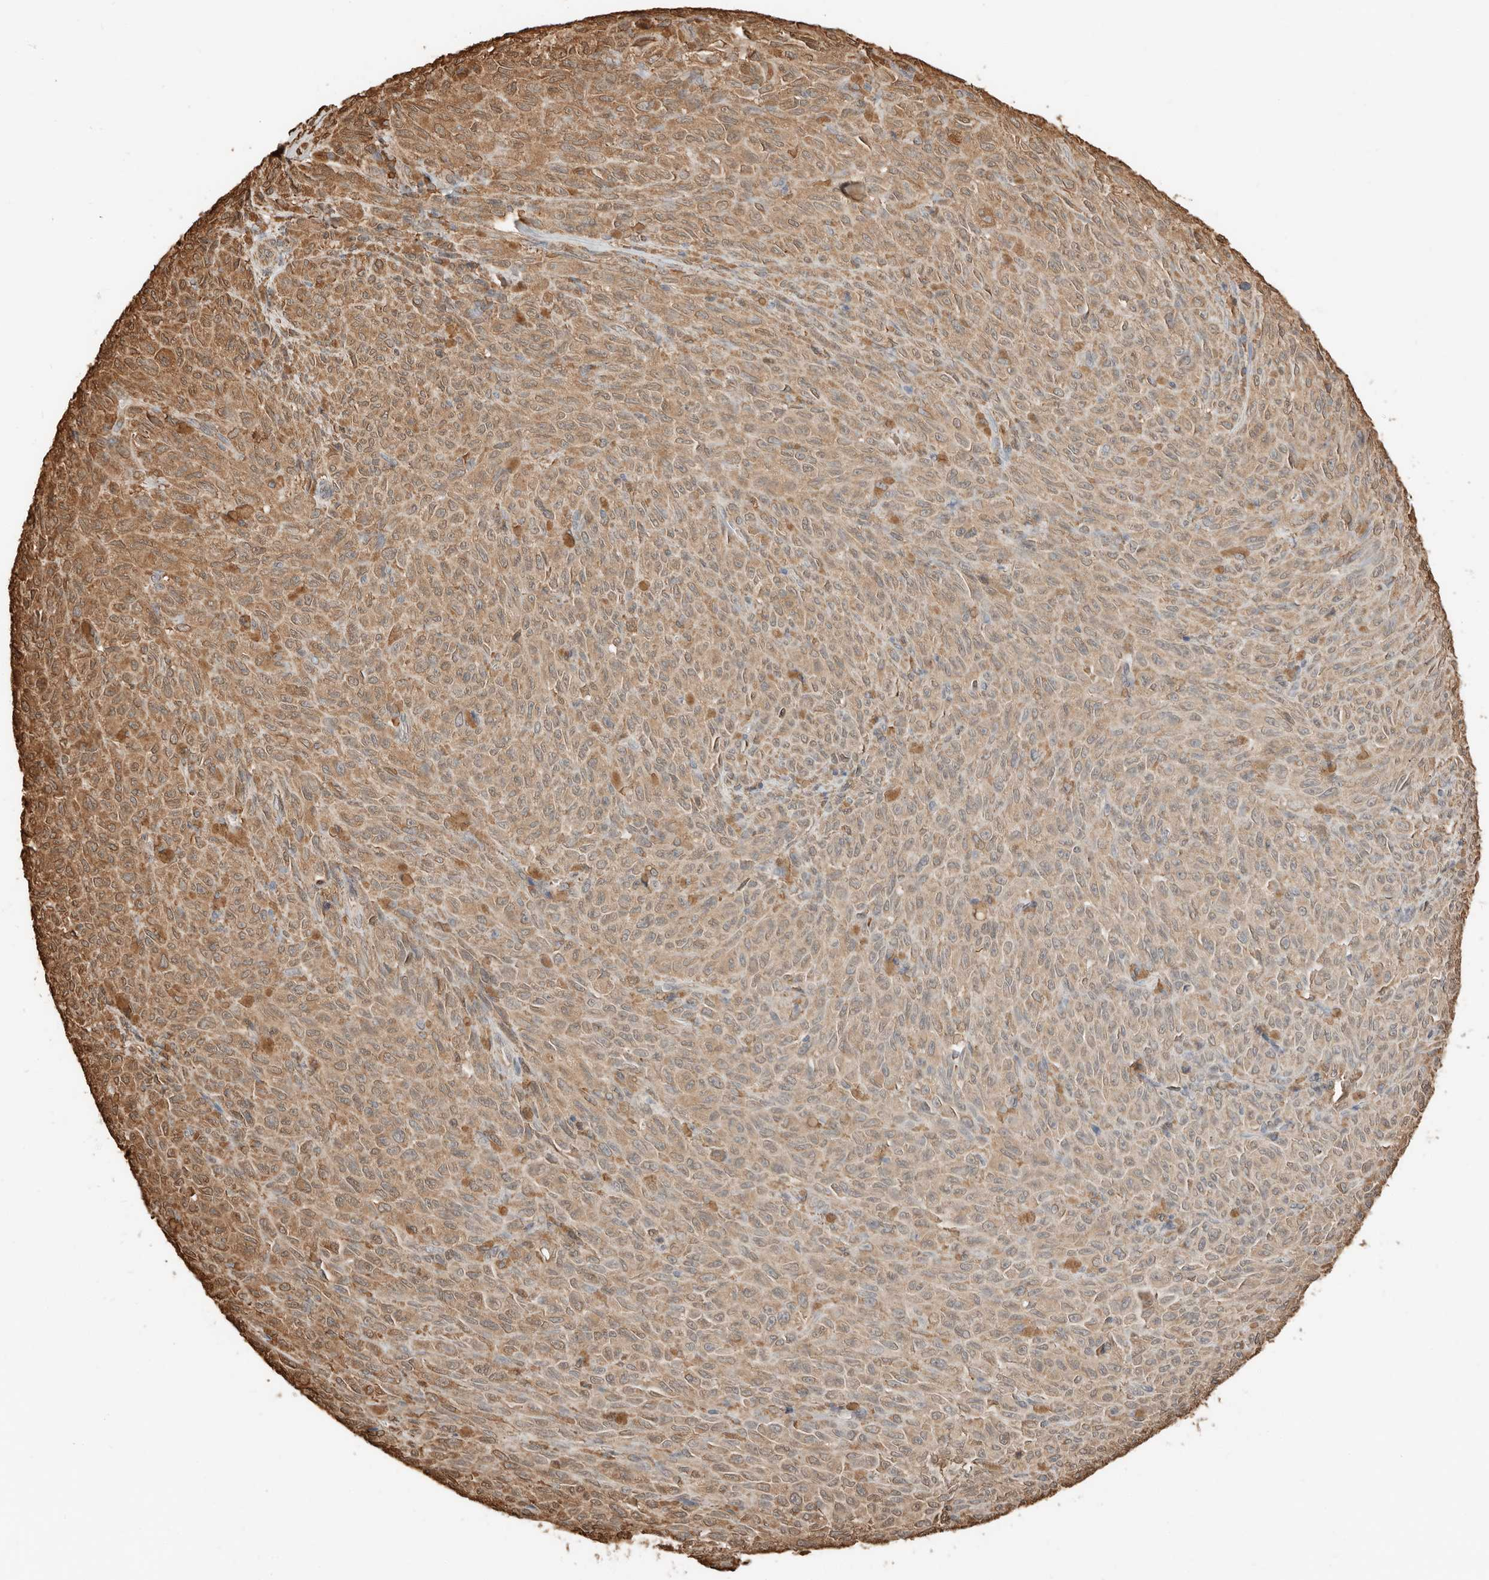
{"staining": {"intensity": "moderate", "quantity": ">75%", "location": "cytoplasmic/membranous"}, "tissue": "melanoma", "cell_type": "Tumor cells", "image_type": "cancer", "snomed": [{"axis": "morphology", "description": "Malignant melanoma, NOS"}, {"axis": "topography", "description": "Skin"}], "caption": "Melanoma was stained to show a protein in brown. There is medium levels of moderate cytoplasmic/membranous expression in about >75% of tumor cells.", "gene": "ARHGEF10L", "patient": {"sex": "female", "age": 82}}